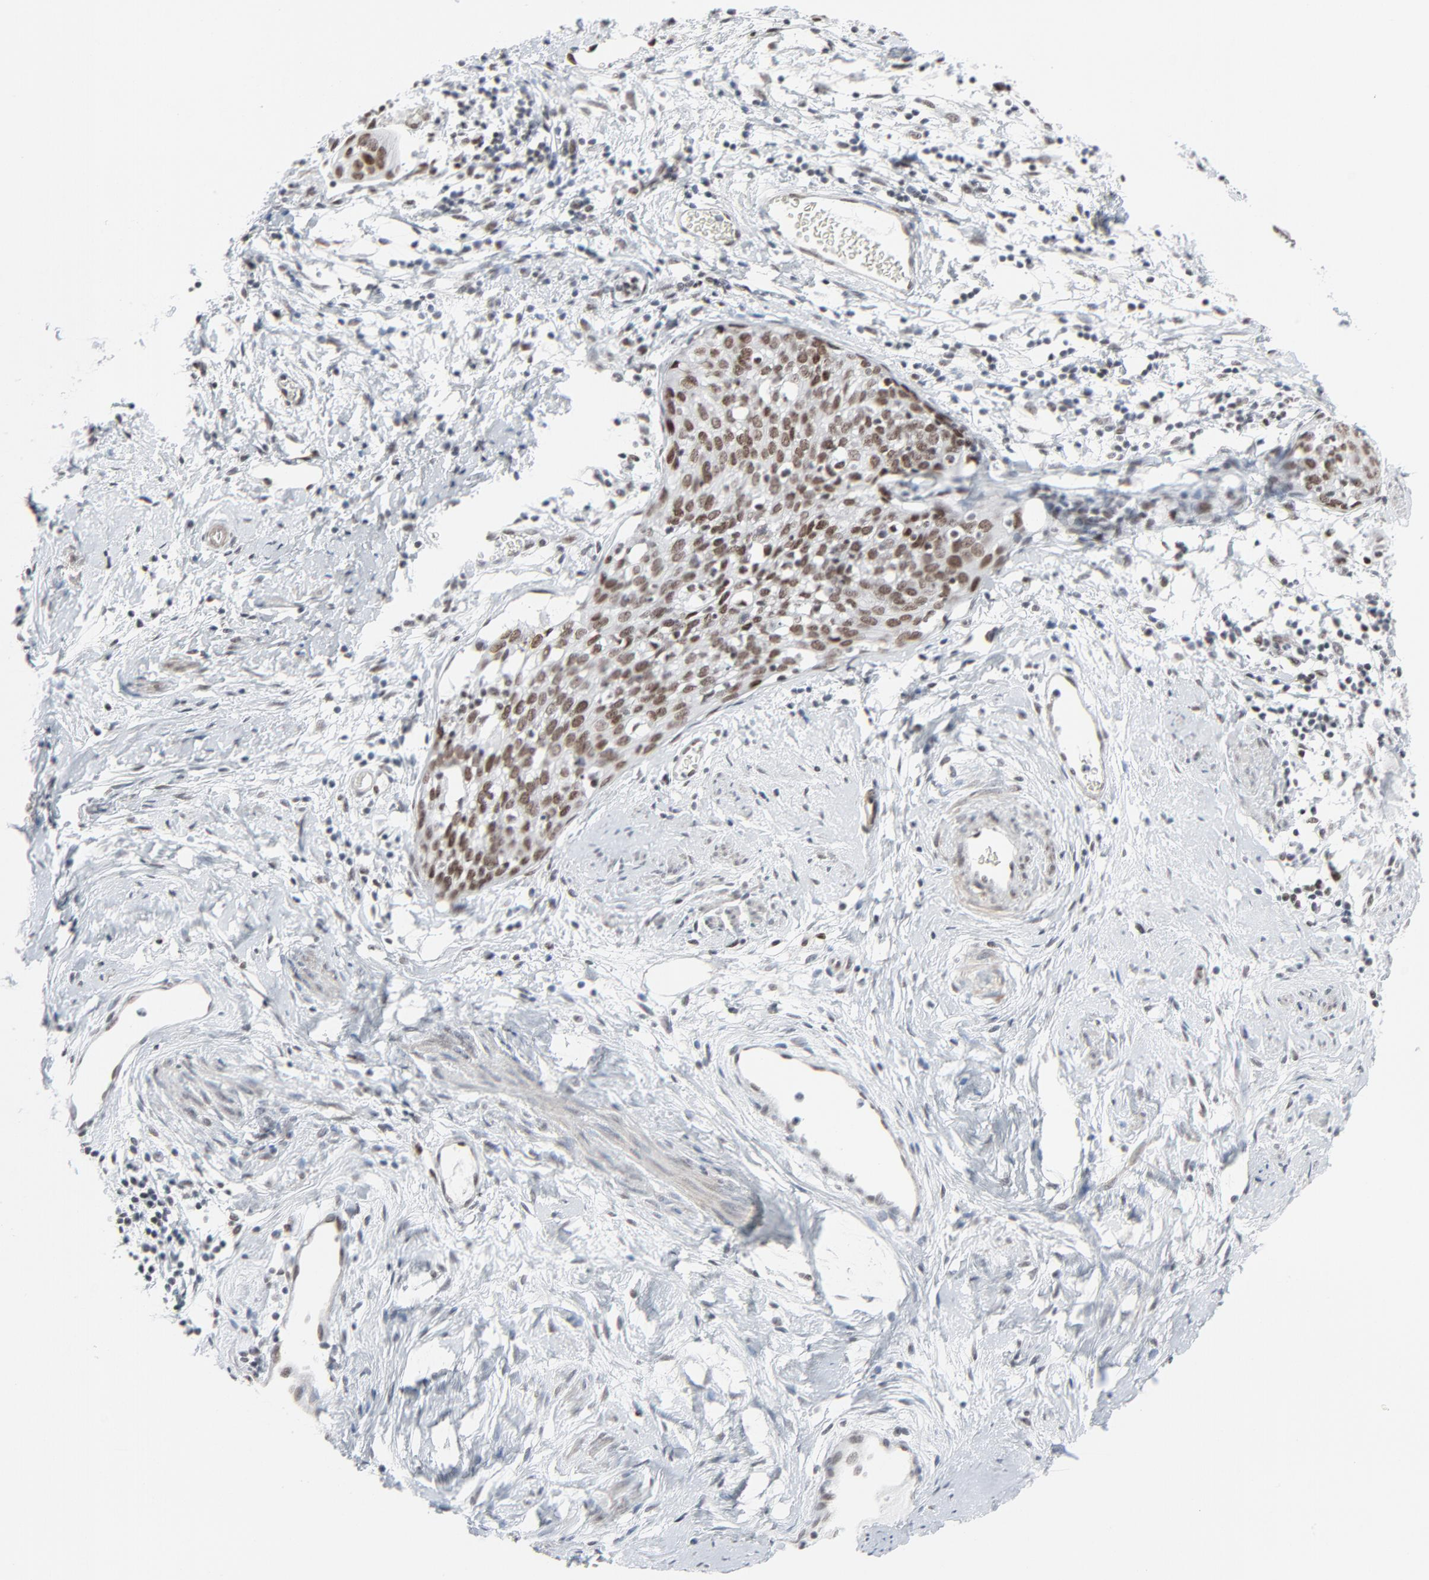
{"staining": {"intensity": "moderate", "quantity": ">75%", "location": "nuclear"}, "tissue": "cervical cancer", "cell_type": "Tumor cells", "image_type": "cancer", "snomed": [{"axis": "morphology", "description": "Normal tissue, NOS"}, {"axis": "morphology", "description": "Squamous cell carcinoma, NOS"}, {"axis": "topography", "description": "Cervix"}], "caption": "IHC (DAB (3,3'-diaminobenzidine)) staining of human cervical cancer (squamous cell carcinoma) demonstrates moderate nuclear protein staining in approximately >75% of tumor cells.", "gene": "FBXO28", "patient": {"sex": "female", "age": 67}}